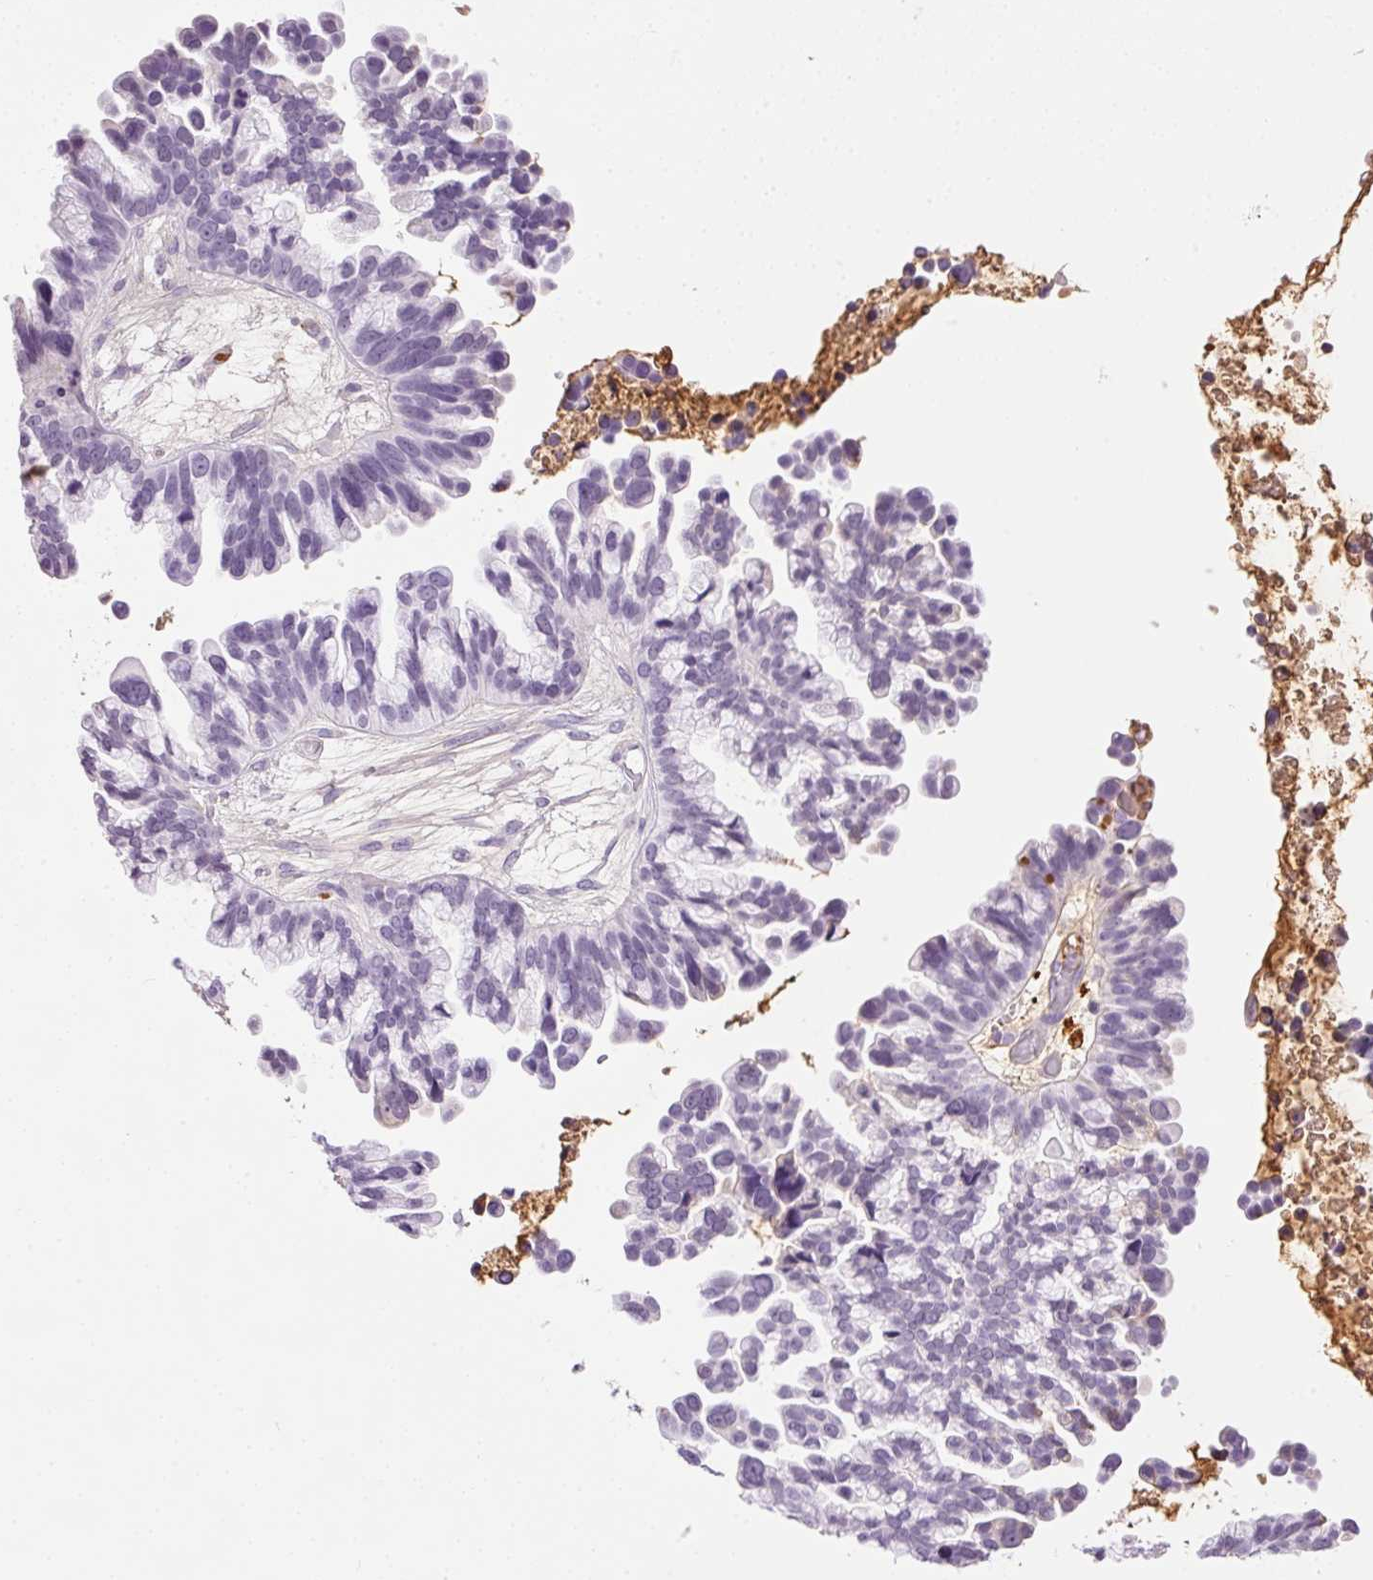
{"staining": {"intensity": "moderate", "quantity": "<25%", "location": "cytoplasmic/membranous"}, "tissue": "ovarian cancer", "cell_type": "Tumor cells", "image_type": "cancer", "snomed": [{"axis": "morphology", "description": "Cystadenocarcinoma, serous, NOS"}, {"axis": "topography", "description": "Ovary"}], "caption": "Immunohistochemistry of human ovarian serous cystadenocarcinoma displays low levels of moderate cytoplasmic/membranous expression in approximately <25% of tumor cells.", "gene": "PRPF38B", "patient": {"sex": "female", "age": 56}}